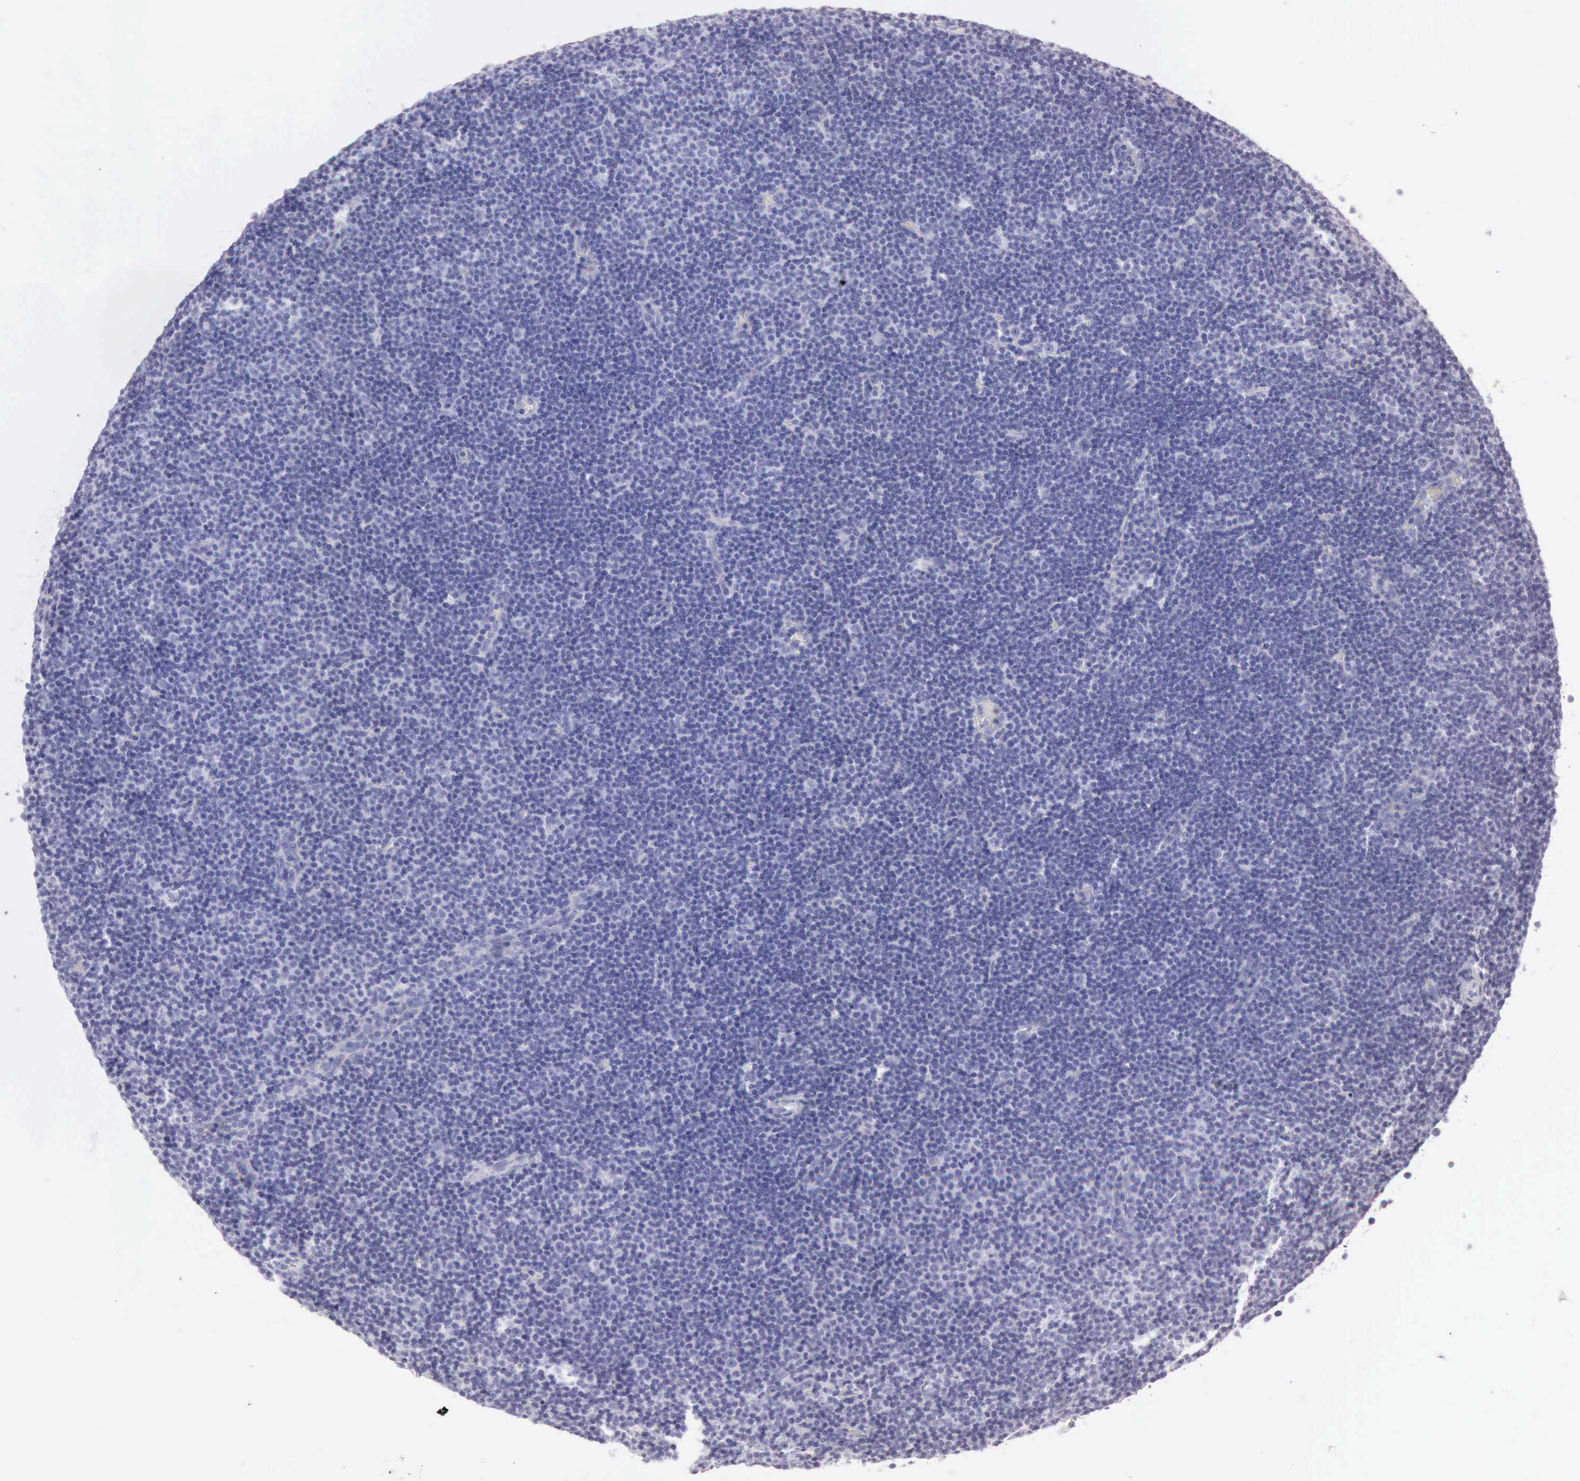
{"staining": {"intensity": "negative", "quantity": "none", "location": "none"}, "tissue": "lymphoma", "cell_type": "Tumor cells", "image_type": "cancer", "snomed": [{"axis": "morphology", "description": "Malignant lymphoma, non-Hodgkin's type, Low grade"}, {"axis": "topography", "description": "Lymph node"}], "caption": "Tumor cells show no significant protein positivity in low-grade malignant lymphoma, non-Hodgkin's type.", "gene": "NCAM1", "patient": {"sex": "male", "age": 57}}